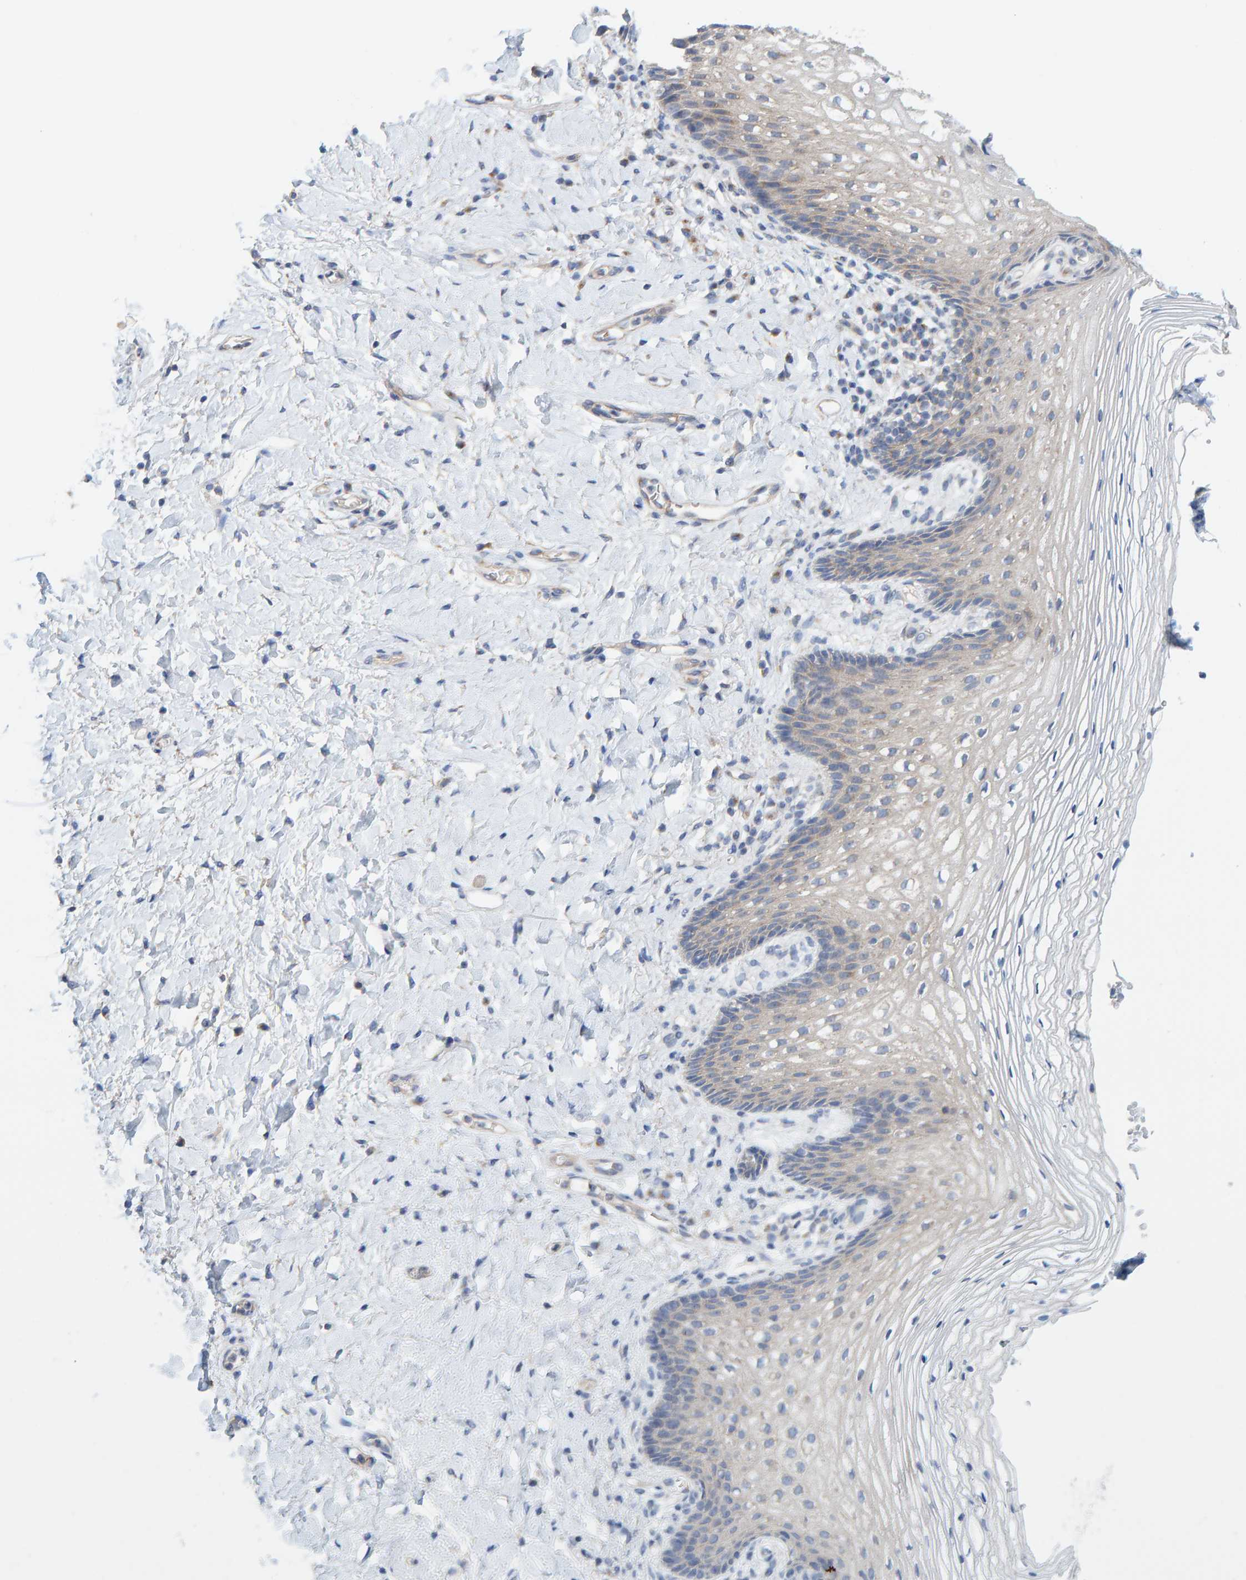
{"staining": {"intensity": "weak", "quantity": "25%-75%", "location": "cytoplasmic/membranous"}, "tissue": "vagina", "cell_type": "Squamous epithelial cells", "image_type": "normal", "snomed": [{"axis": "morphology", "description": "Normal tissue, NOS"}, {"axis": "topography", "description": "Vagina"}], "caption": "Protein staining displays weak cytoplasmic/membranous staining in about 25%-75% of squamous epithelial cells in normal vagina.", "gene": "UBAP1", "patient": {"sex": "female", "age": 60}}